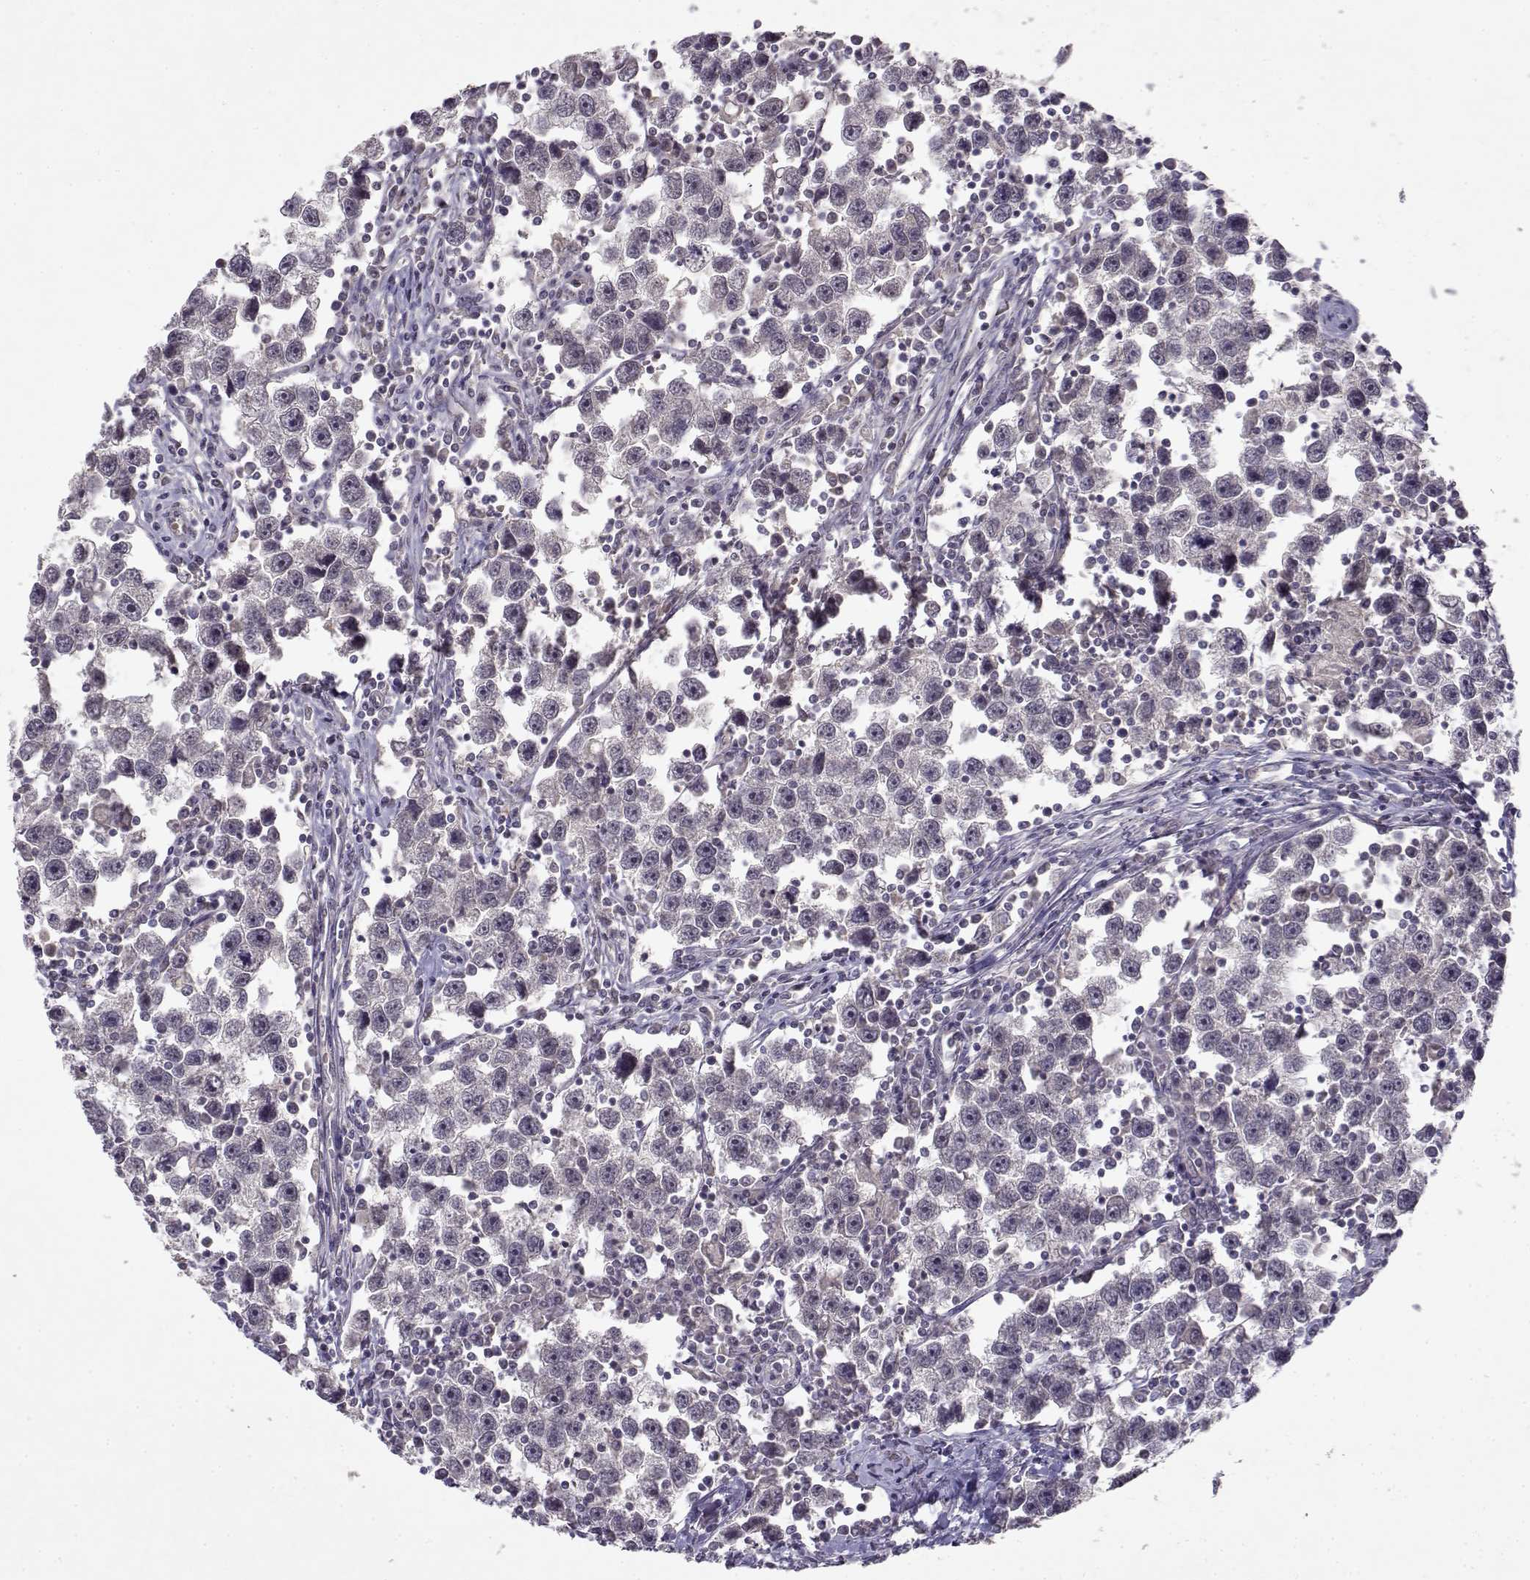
{"staining": {"intensity": "negative", "quantity": "none", "location": "none"}, "tissue": "testis cancer", "cell_type": "Tumor cells", "image_type": "cancer", "snomed": [{"axis": "morphology", "description": "Seminoma, NOS"}, {"axis": "topography", "description": "Testis"}], "caption": "Tumor cells show no significant protein staining in seminoma (testis). The staining was performed using DAB (3,3'-diaminobenzidine) to visualize the protein expression in brown, while the nuclei were stained in blue with hematoxylin (Magnification: 20x).", "gene": "BMX", "patient": {"sex": "male", "age": 30}}